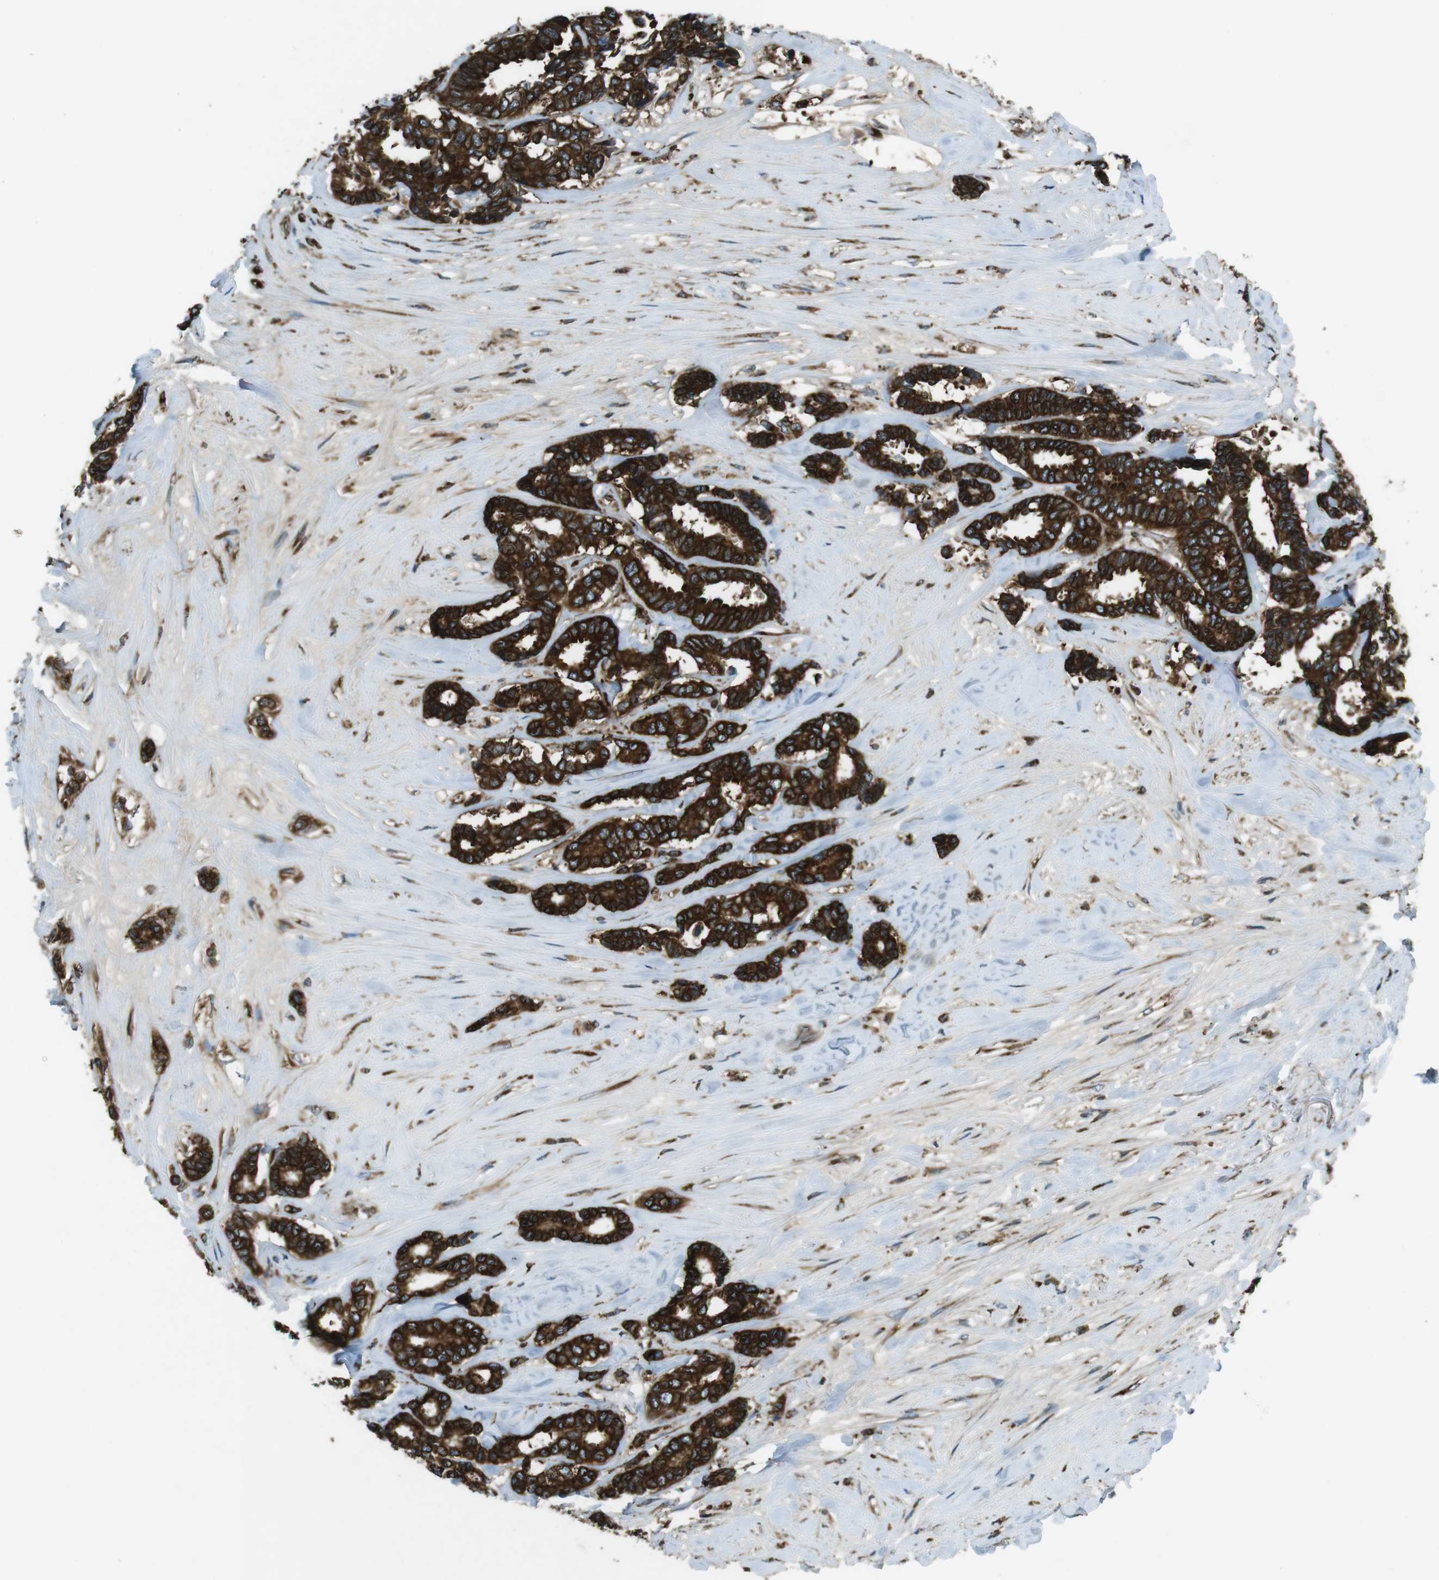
{"staining": {"intensity": "strong", "quantity": ">75%", "location": "cytoplasmic/membranous"}, "tissue": "breast cancer", "cell_type": "Tumor cells", "image_type": "cancer", "snomed": [{"axis": "morphology", "description": "Duct carcinoma"}, {"axis": "topography", "description": "Breast"}], "caption": "High-magnification brightfield microscopy of breast infiltrating ductal carcinoma stained with DAB (3,3'-diaminobenzidine) (brown) and counterstained with hematoxylin (blue). tumor cells exhibit strong cytoplasmic/membranous expression is identified in about>75% of cells. (DAB IHC with brightfield microscopy, high magnification).", "gene": "KTN1", "patient": {"sex": "female", "age": 87}}